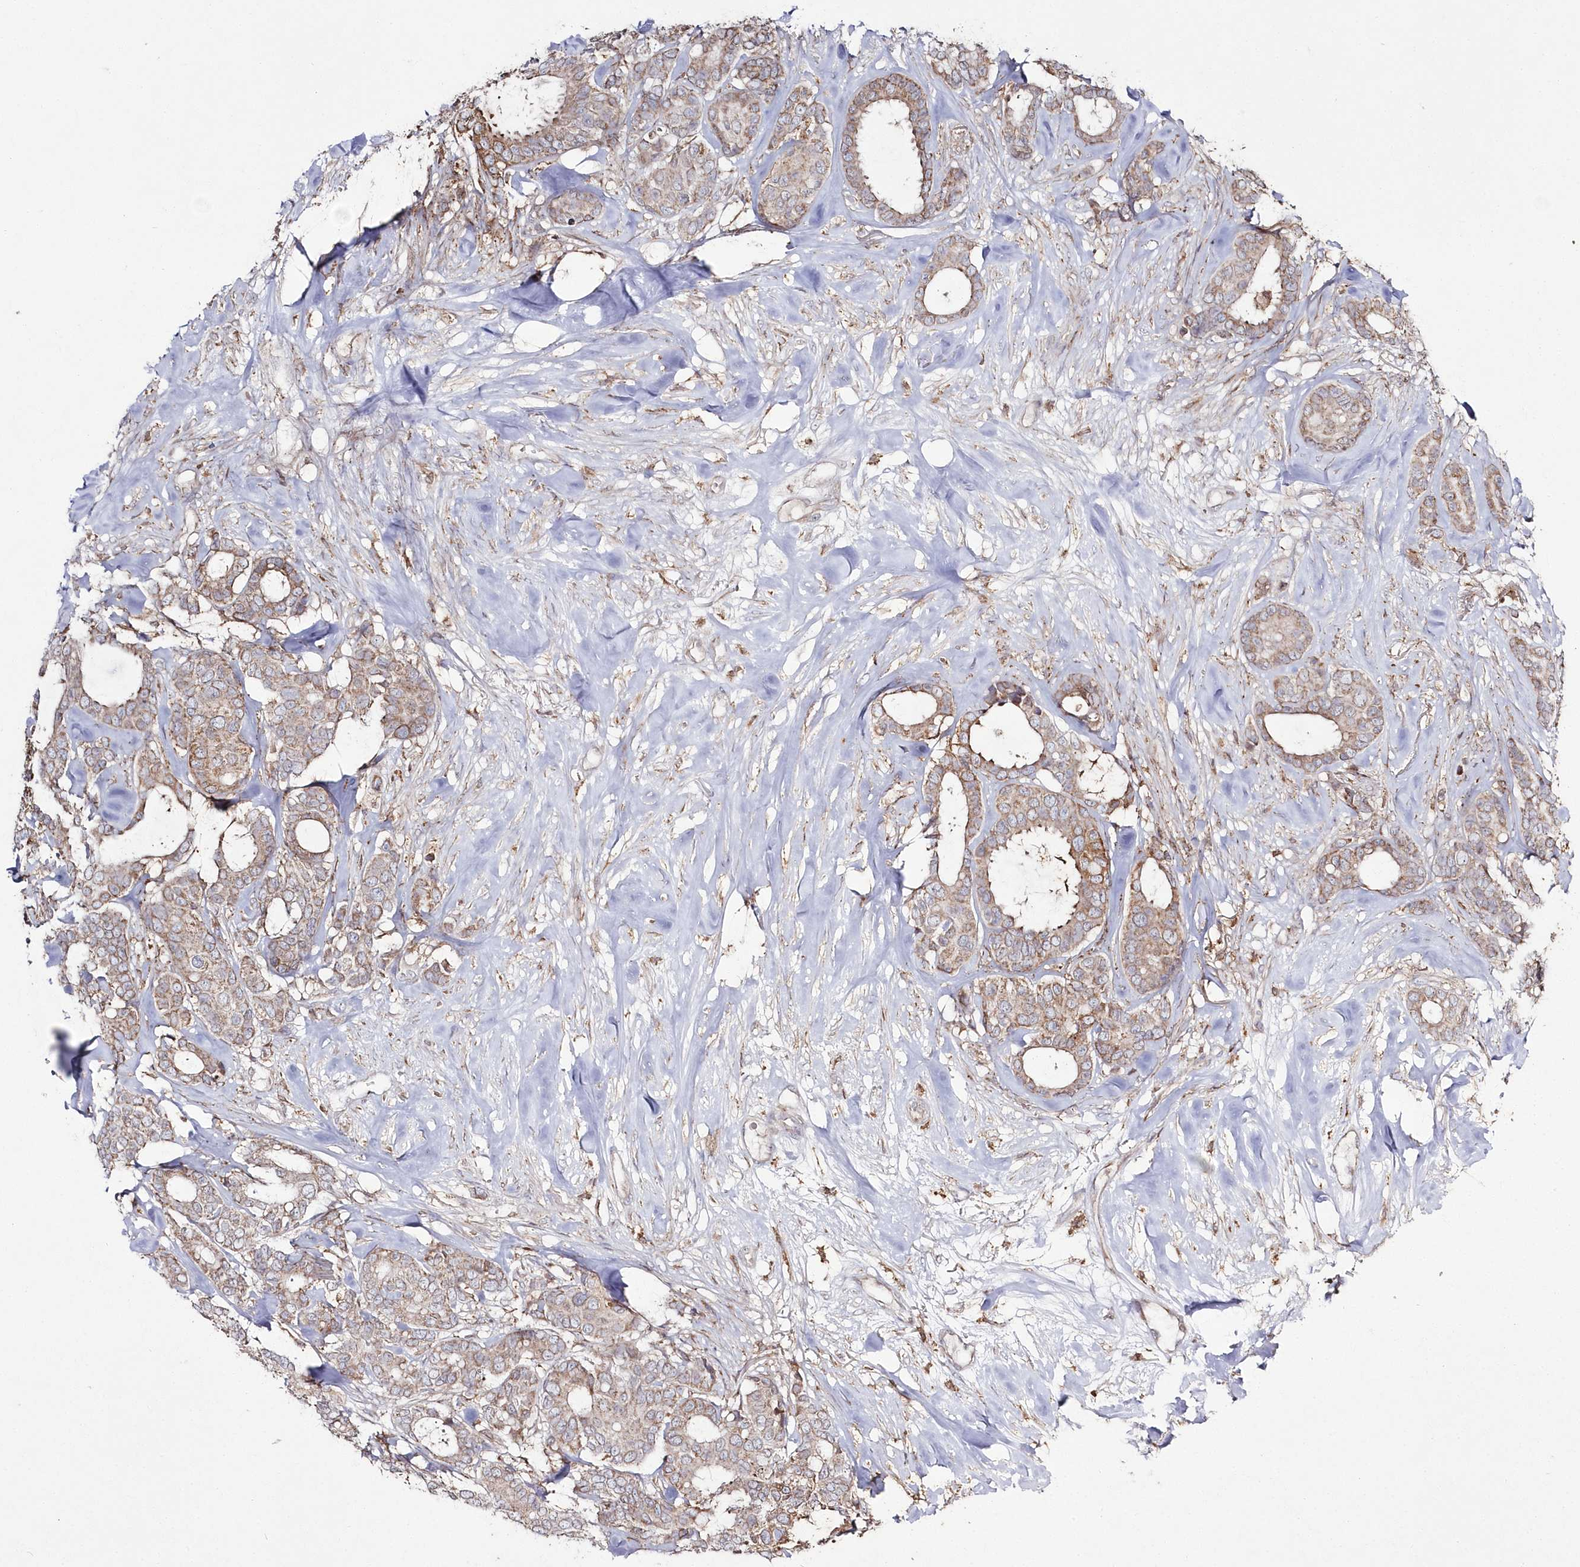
{"staining": {"intensity": "moderate", "quantity": ">75%", "location": "cytoplasmic/membranous"}, "tissue": "breast cancer", "cell_type": "Tumor cells", "image_type": "cancer", "snomed": [{"axis": "morphology", "description": "Duct carcinoma"}, {"axis": "topography", "description": "Breast"}], "caption": "Intraductal carcinoma (breast) stained with DAB (3,3'-diaminobenzidine) immunohistochemistry reveals medium levels of moderate cytoplasmic/membranous positivity in about >75% of tumor cells.", "gene": "ARSB", "patient": {"sex": "female", "age": 87}}